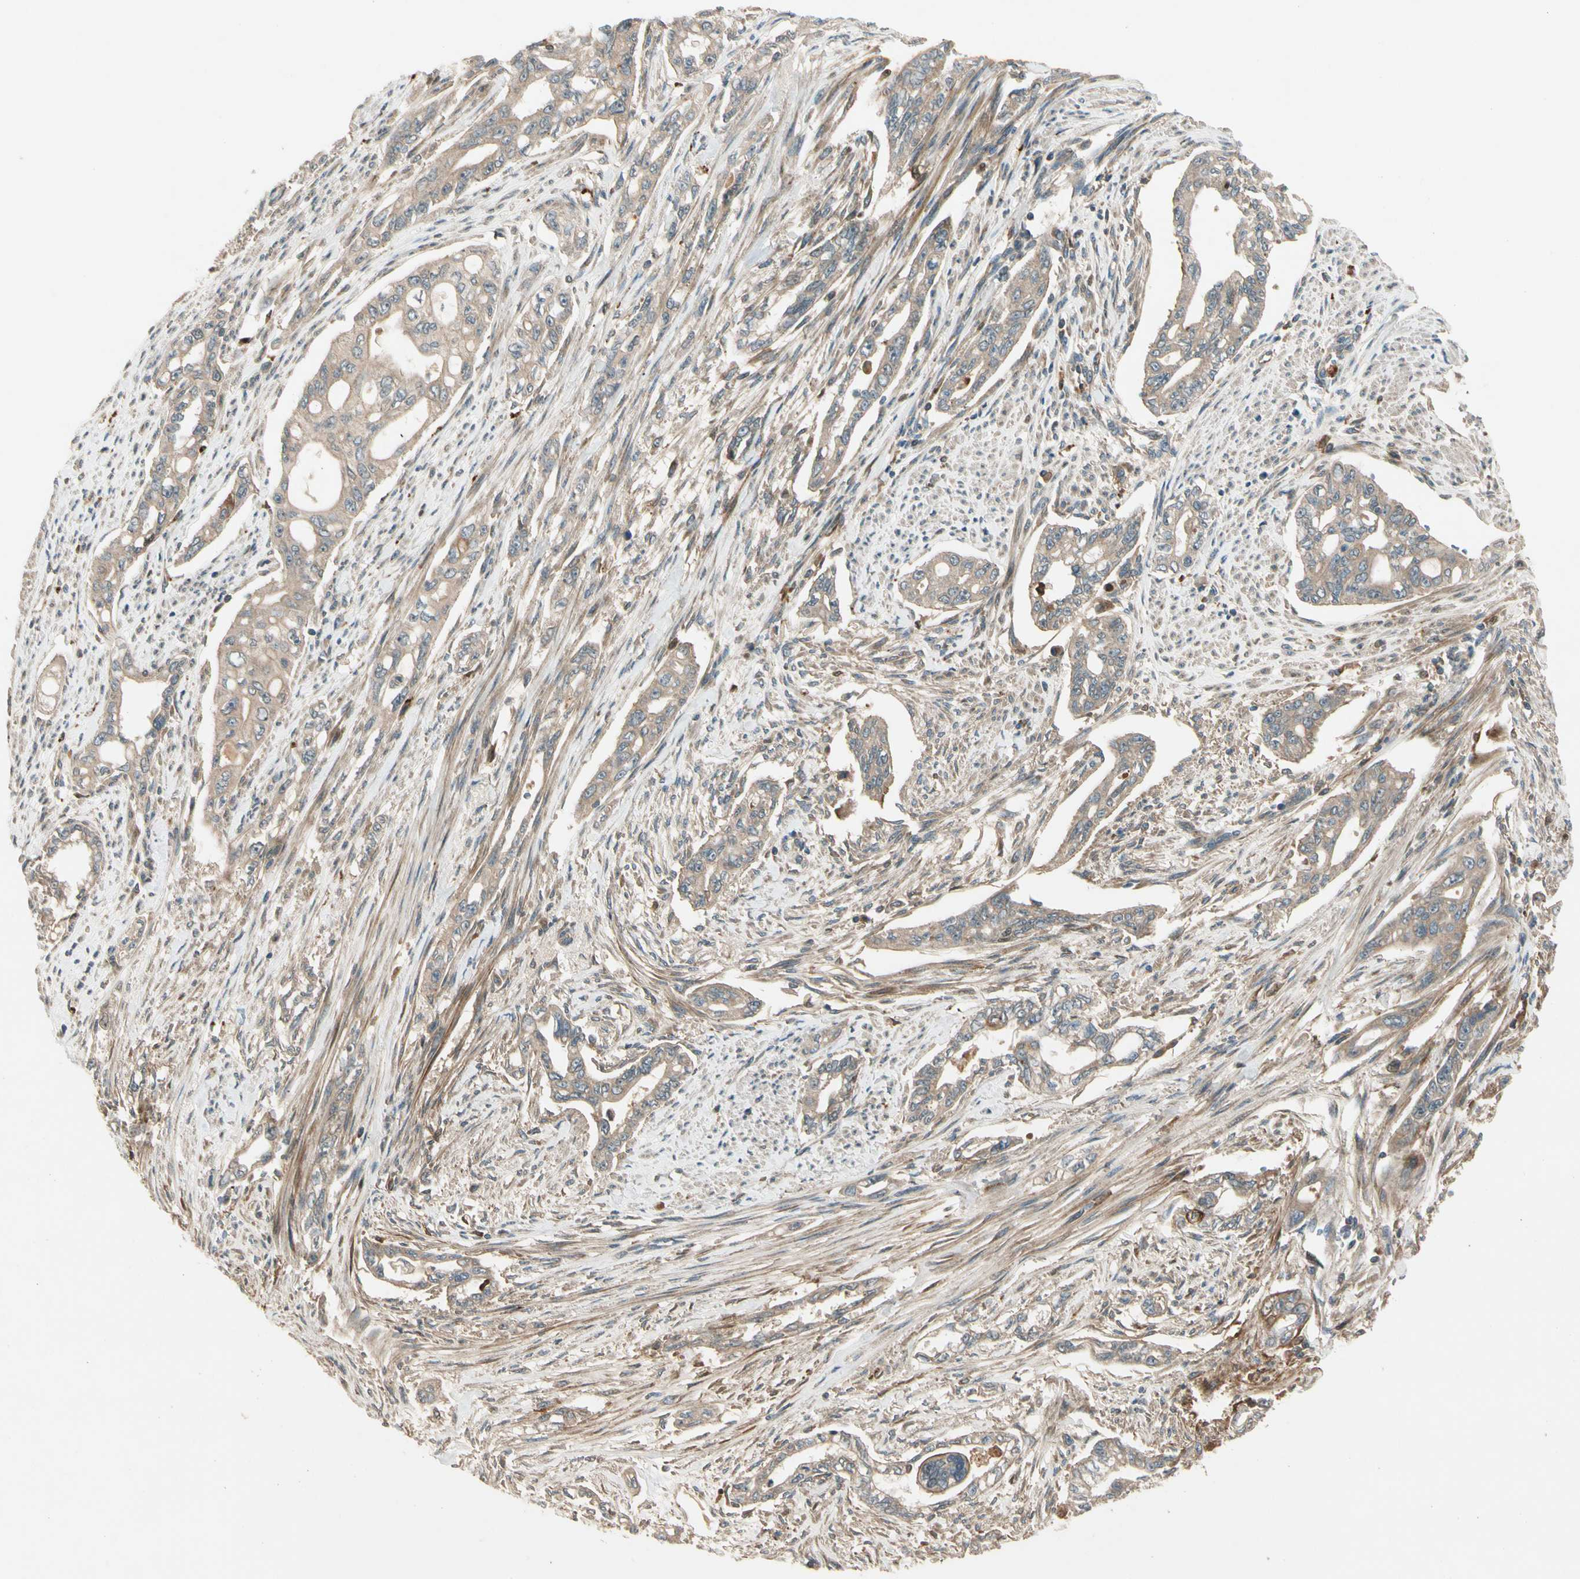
{"staining": {"intensity": "moderate", "quantity": ">75%", "location": "cytoplasmic/membranous"}, "tissue": "pancreatic cancer", "cell_type": "Tumor cells", "image_type": "cancer", "snomed": [{"axis": "morphology", "description": "Normal tissue, NOS"}, {"axis": "topography", "description": "Pancreas"}], "caption": "IHC photomicrograph of neoplastic tissue: human pancreatic cancer stained using immunohistochemistry (IHC) reveals medium levels of moderate protein expression localized specifically in the cytoplasmic/membranous of tumor cells, appearing as a cytoplasmic/membranous brown color.", "gene": "ACVR1C", "patient": {"sex": "male", "age": 42}}